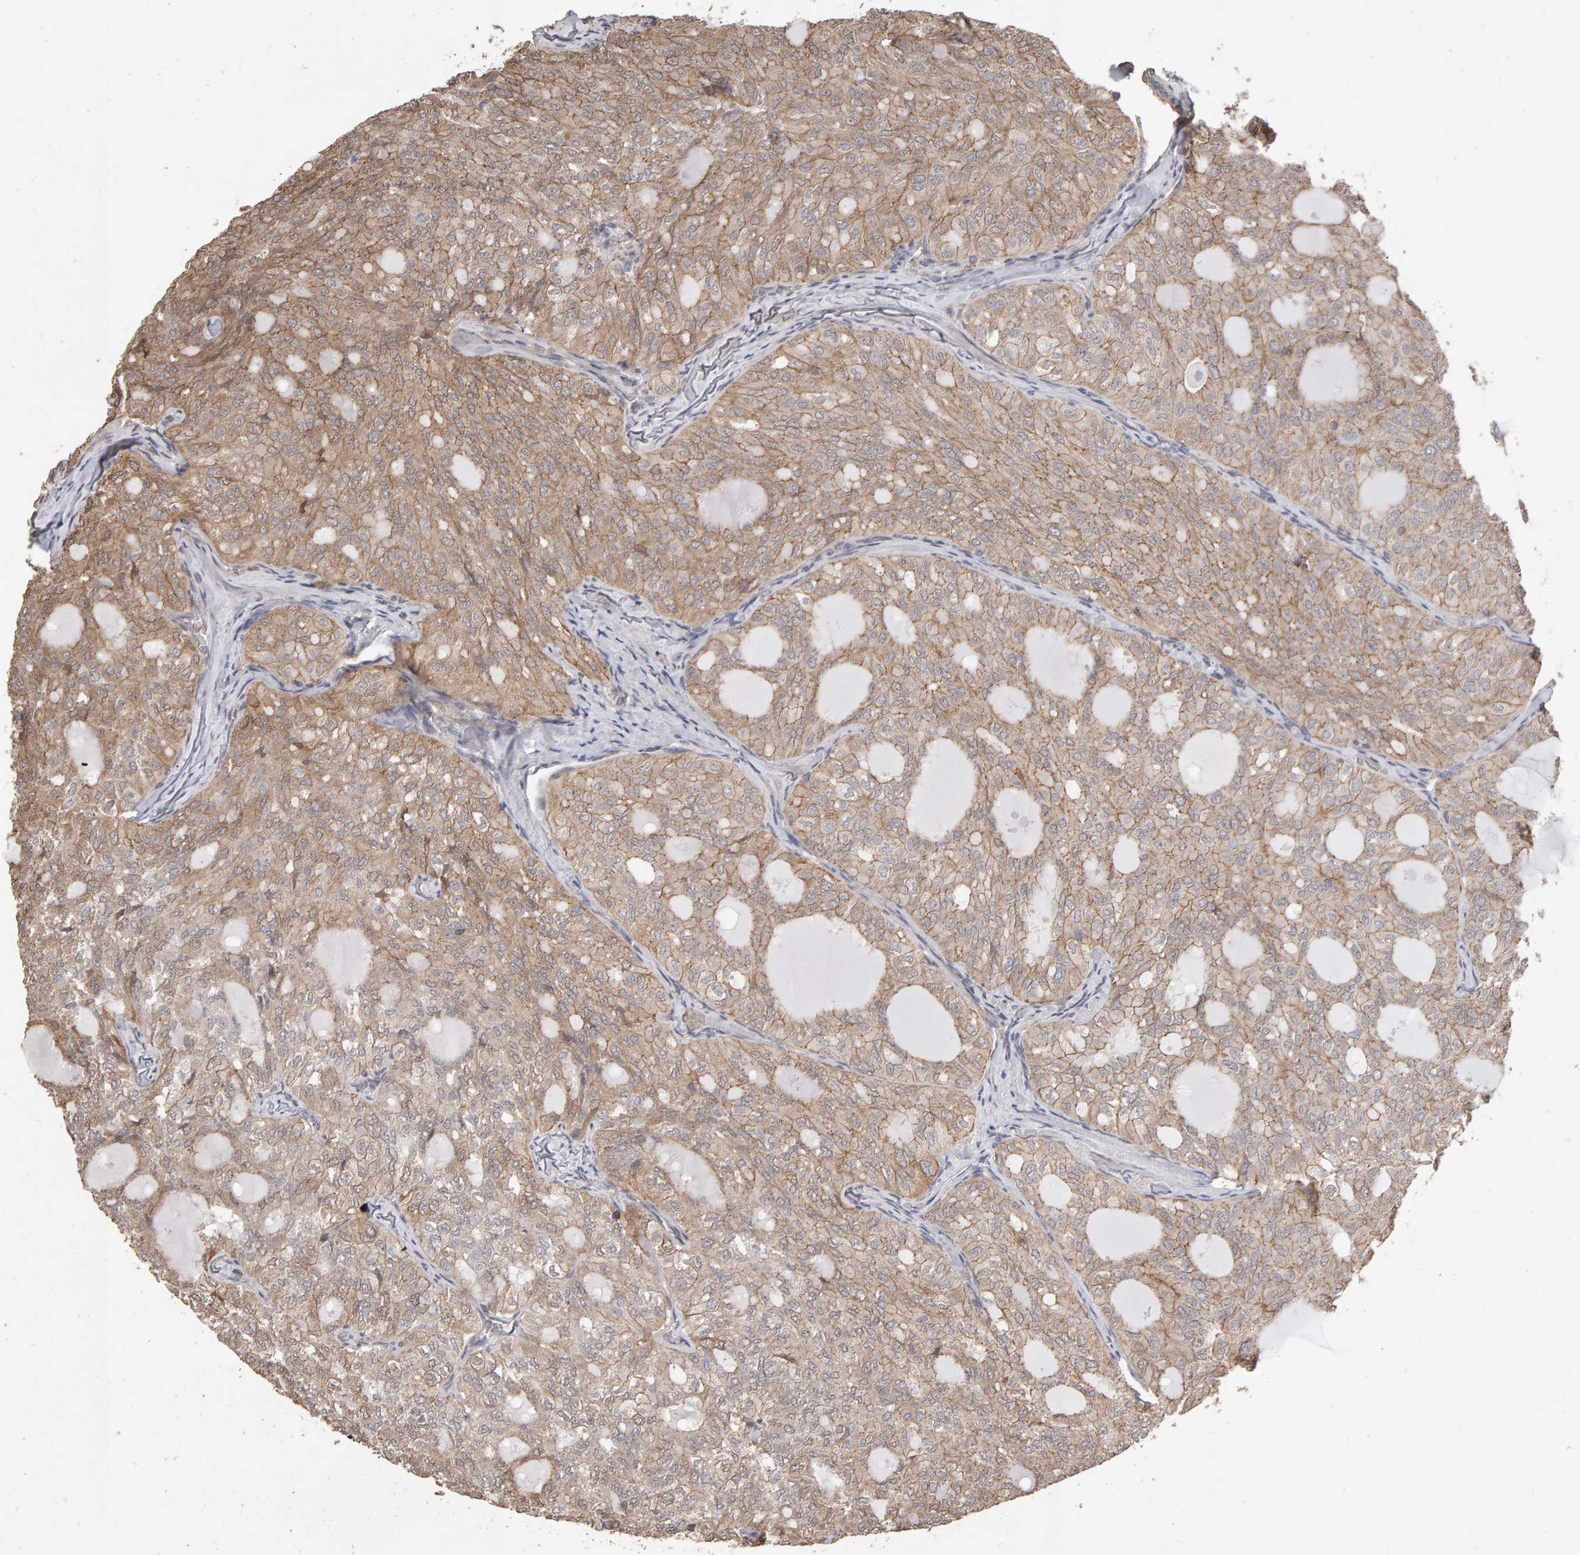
{"staining": {"intensity": "weak", "quantity": ">75%", "location": "cytoplasmic/membranous"}, "tissue": "thyroid cancer", "cell_type": "Tumor cells", "image_type": "cancer", "snomed": [{"axis": "morphology", "description": "Follicular adenoma carcinoma, NOS"}, {"axis": "topography", "description": "Thyroid gland"}], "caption": "A high-resolution image shows immunohistochemistry (IHC) staining of follicular adenoma carcinoma (thyroid), which reveals weak cytoplasmic/membranous positivity in about >75% of tumor cells.", "gene": "SCRIB", "patient": {"sex": "male", "age": 75}}